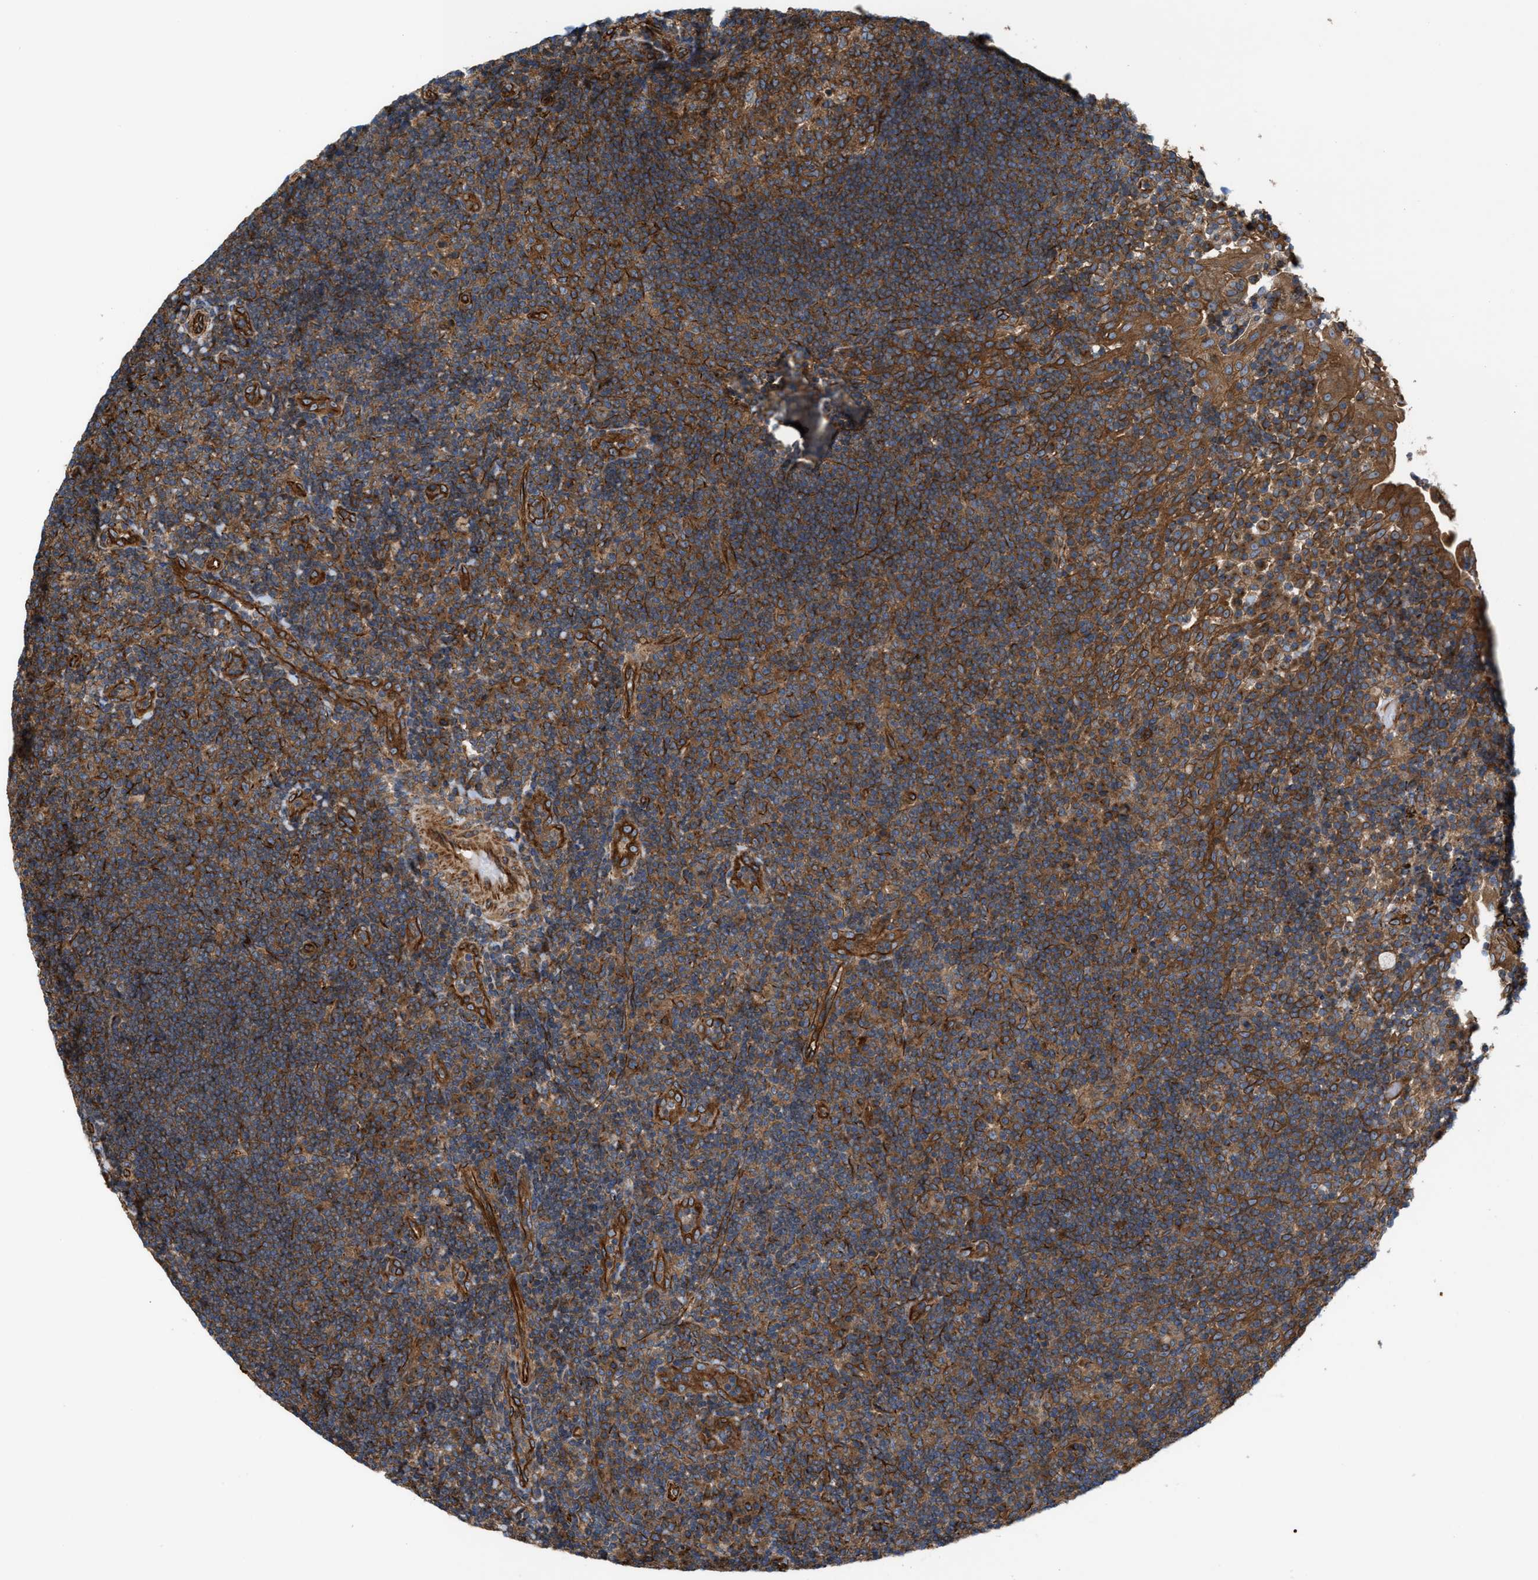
{"staining": {"intensity": "moderate", "quantity": ">75%", "location": "cytoplasmic/membranous"}, "tissue": "tonsil", "cell_type": "Germinal center cells", "image_type": "normal", "snomed": [{"axis": "morphology", "description": "Normal tissue, NOS"}, {"axis": "topography", "description": "Tonsil"}], "caption": "Tonsil stained with IHC exhibits moderate cytoplasmic/membranous positivity in approximately >75% of germinal center cells. Nuclei are stained in blue.", "gene": "EPS15L1", "patient": {"sex": "male", "age": 17}}